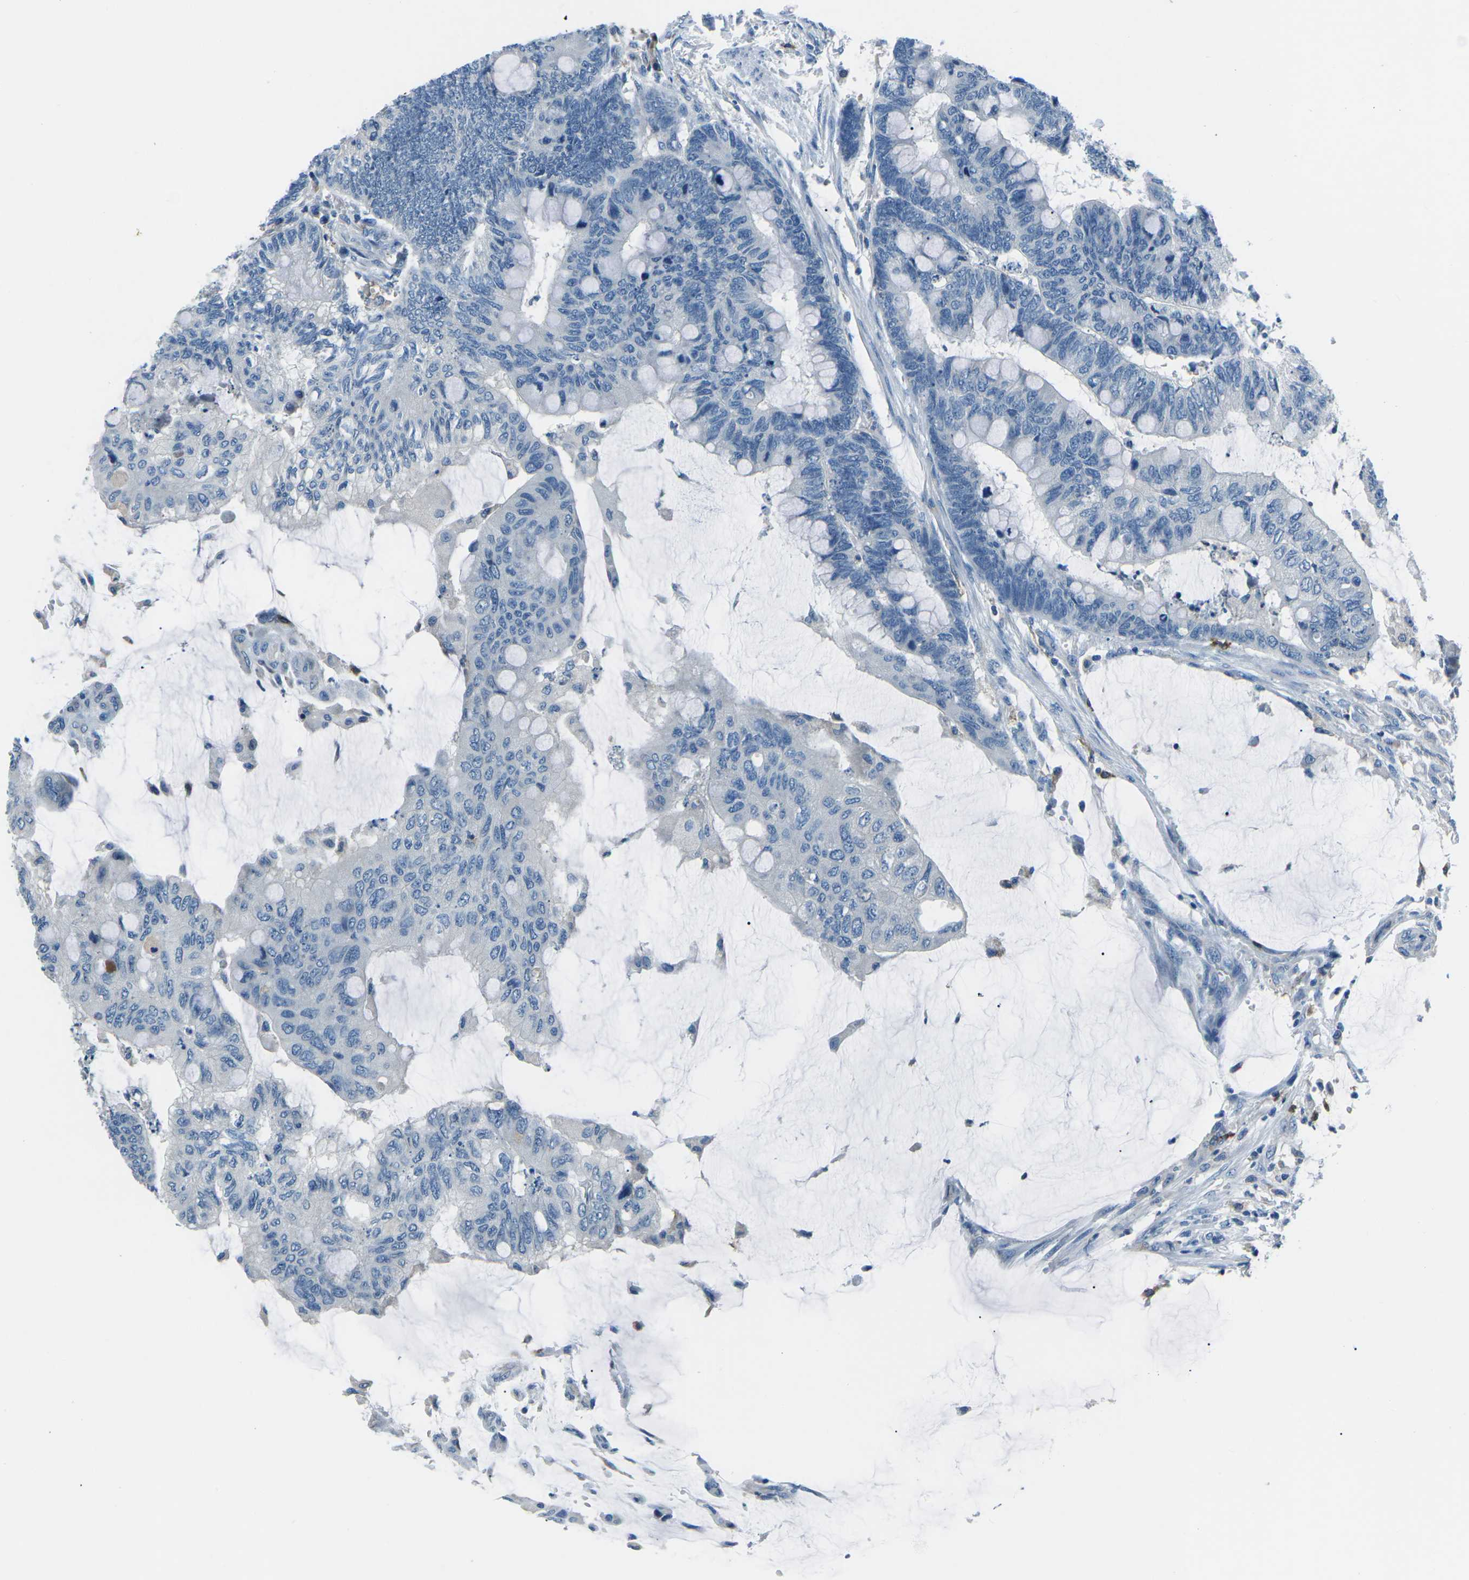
{"staining": {"intensity": "negative", "quantity": "none", "location": "none"}, "tissue": "colorectal cancer", "cell_type": "Tumor cells", "image_type": "cancer", "snomed": [{"axis": "morphology", "description": "Normal tissue, NOS"}, {"axis": "morphology", "description": "Adenocarcinoma, NOS"}, {"axis": "topography", "description": "Rectum"}], "caption": "An immunohistochemistry micrograph of colorectal adenocarcinoma is shown. There is no staining in tumor cells of colorectal adenocarcinoma.", "gene": "CD1D", "patient": {"sex": "male", "age": 92}}